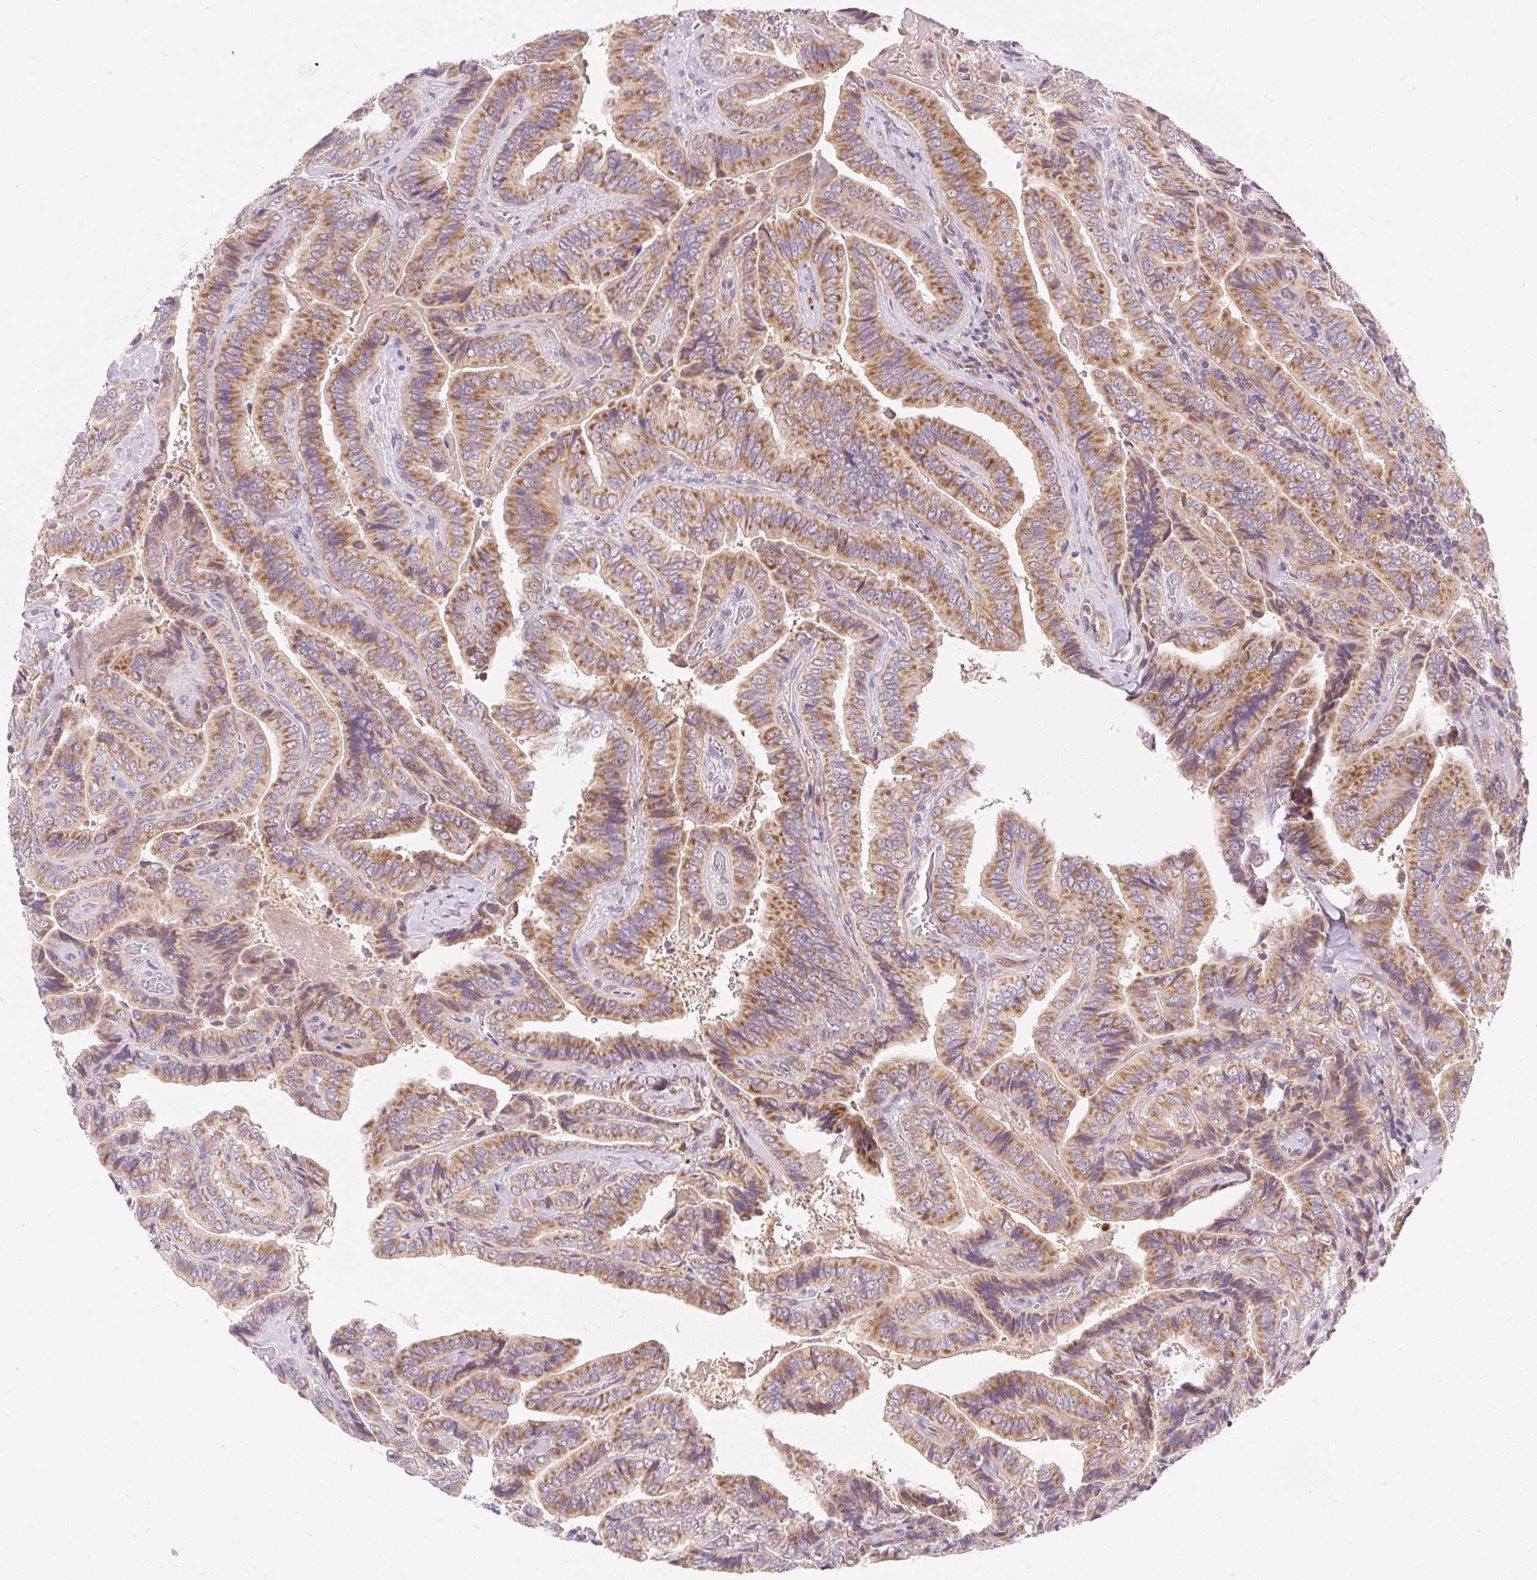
{"staining": {"intensity": "moderate", "quantity": ">75%", "location": "cytoplasmic/membranous"}, "tissue": "thyroid cancer", "cell_type": "Tumor cells", "image_type": "cancer", "snomed": [{"axis": "morphology", "description": "Papillary adenocarcinoma, NOS"}, {"axis": "topography", "description": "Thyroid gland"}], "caption": "DAB (3,3'-diaminobenzidine) immunohistochemical staining of papillary adenocarcinoma (thyroid) reveals moderate cytoplasmic/membranous protein staining in about >75% of tumor cells.", "gene": "OMA1", "patient": {"sex": "male", "age": 61}}